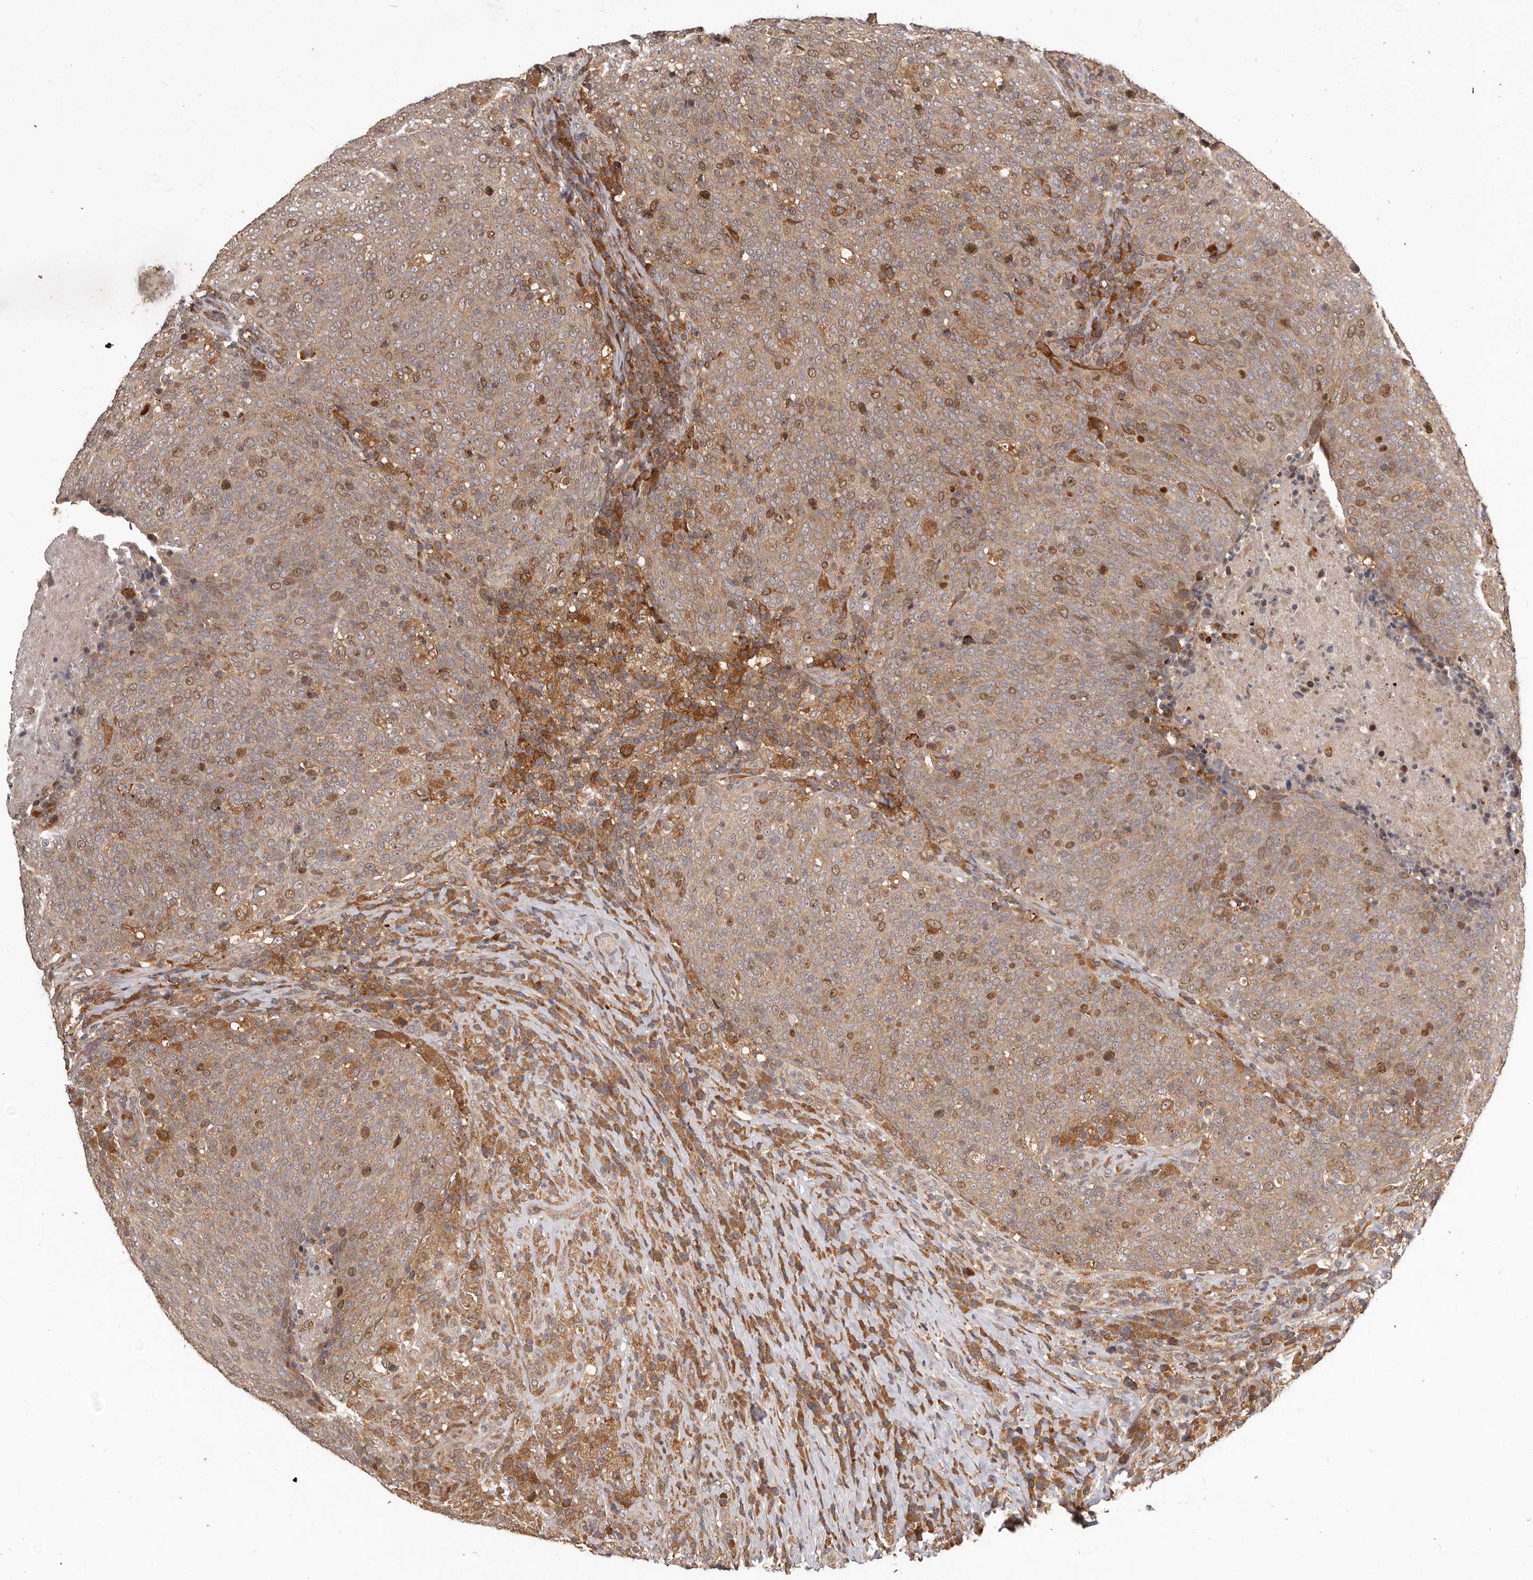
{"staining": {"intensity": "moderate", "quantity": ">75%", "location": "cytoplasmic/membranous,nuclear"}, "tissue": "head and neck cancer", "cell_type": "Tumor cells", "image_type": "cancer", "snomed": [{"axis": "morphology", "description": "Squamous cell carcinoma, NOS"}, {"axis": "morphology", "description": "Squamous cell carcinoma, metastatic, NOS"}, {"axis": "topography", "description": "Lymph node"}, {"axis": "topography", "description": "Head-Neck"}], "caption": "Immunohistochemical staining of human head and neck cancer demonstrates medium levels of moderate cytoplasmic/membranous and nuclear protein staining in approximately >75% of tumor cells.", "gene": "RNF187", "patient": {"sex": "male", "age": 62}}